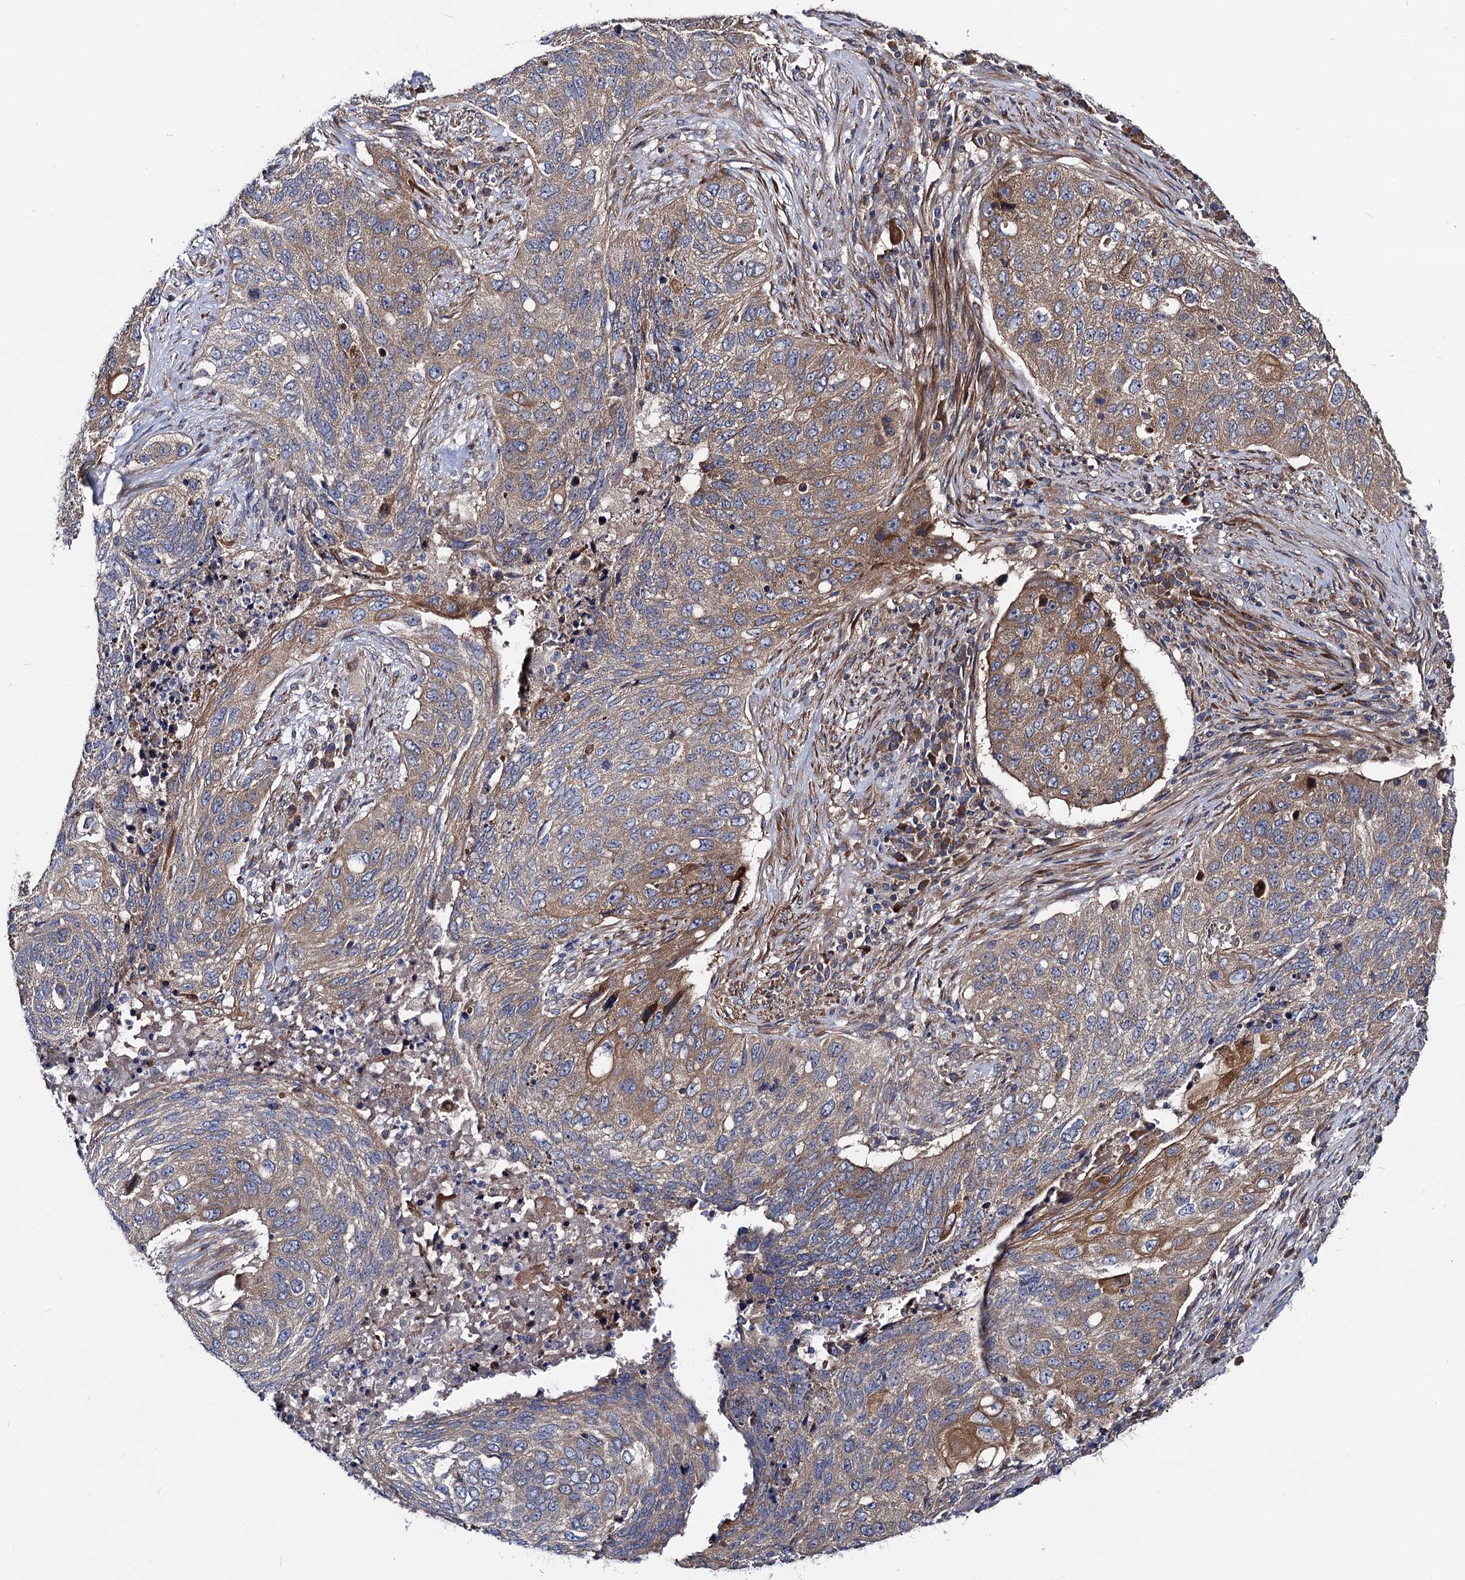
{"staining": {"intensity": "moderate", "quantity": "25%-75%", "location": "cytoplasmic/membranous"}, "tissue": "lung cancer", "cell_type": "Tumor cells", "image_type": "cancer", "snomed": [{"axis": "morphology", "description": "Squamous cell carcinoma, NOS"}, {"axis": "topography", "description": "Lung"}], "caption": "Immunohistochemical staining of human lung cancer reveals medium levels of moderate cytoplasmic/membranous staining in approximately 25%-75% of tumor cells.", "gene": "DYDC1", "patient": {"sex": "female", "age": 63}}